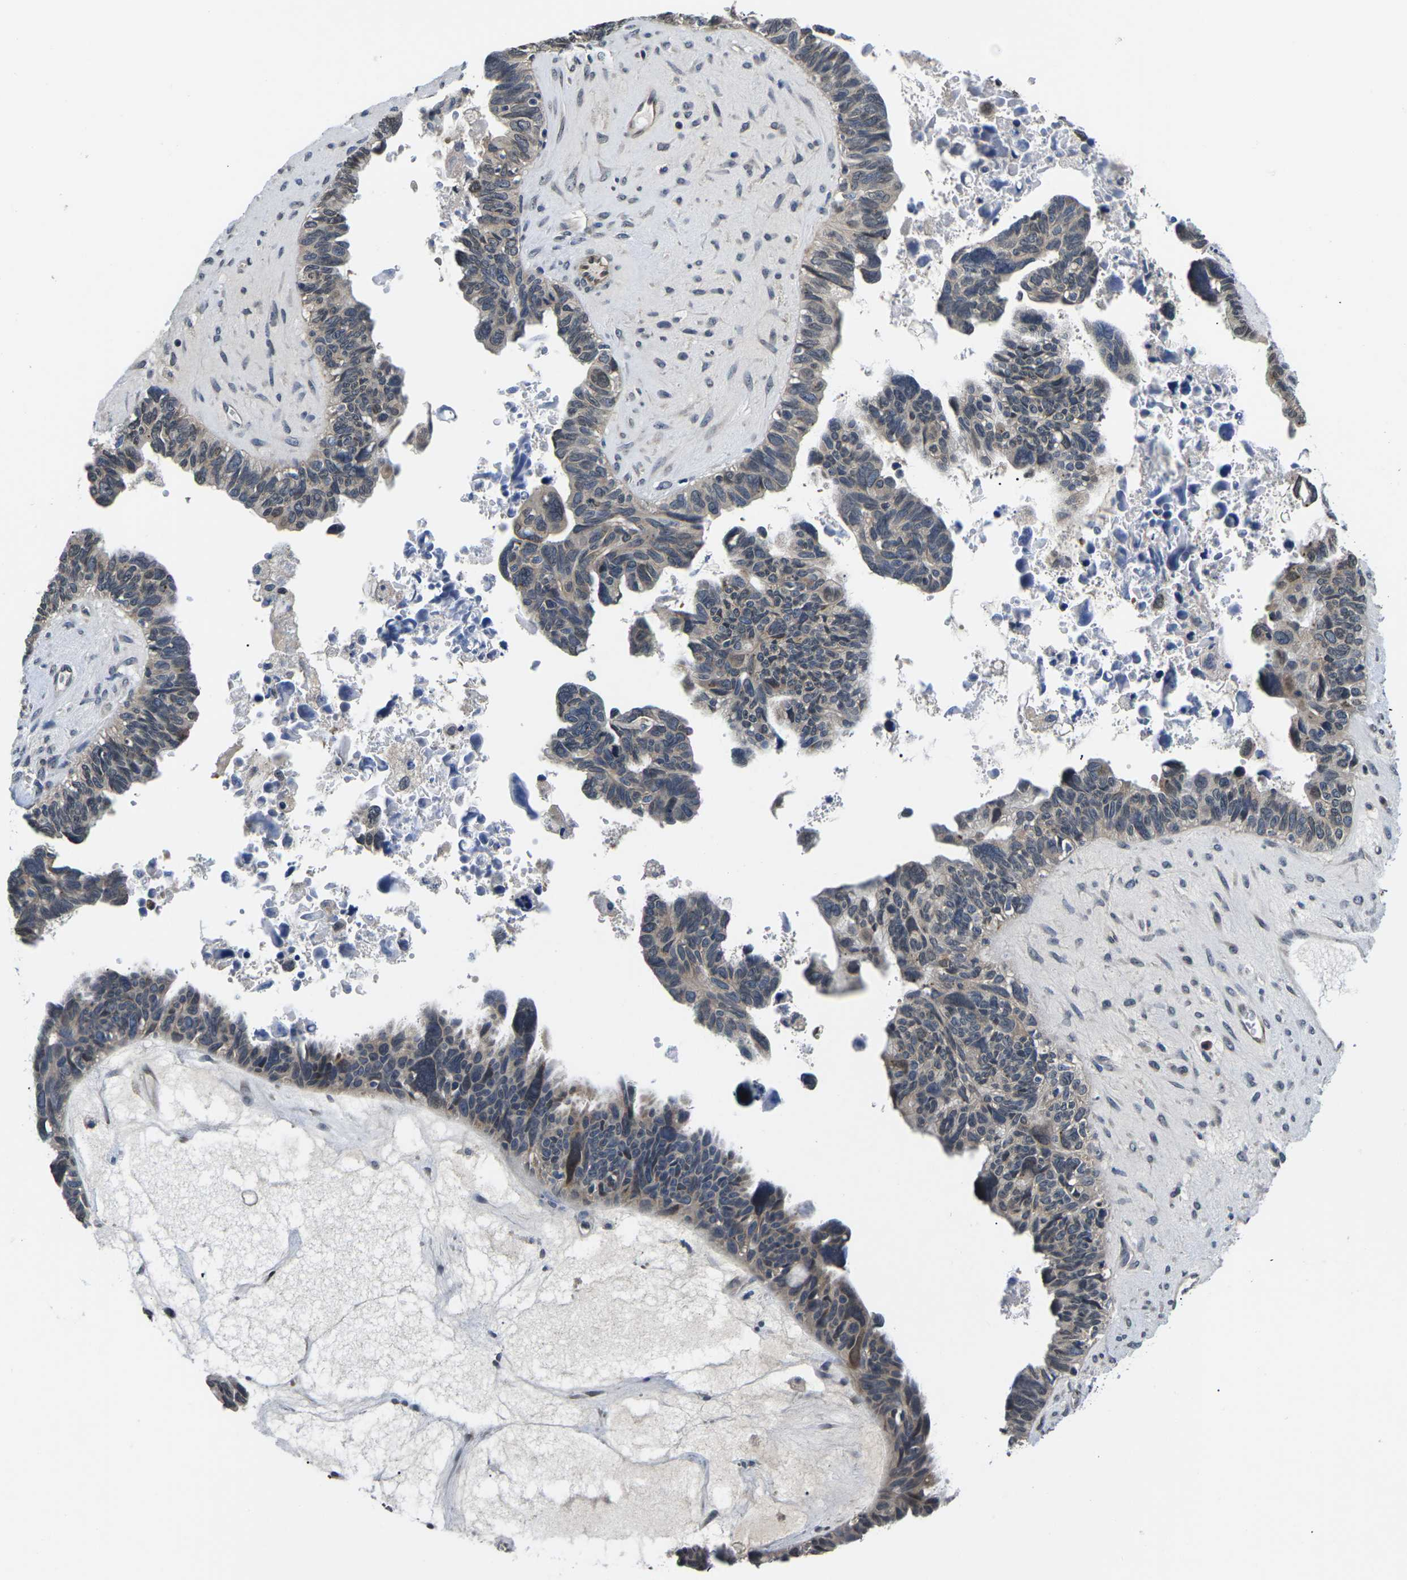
{"staining": {"intensity": "weak", "quantity": "<25%", "location": "nuclear"}, "tissue": "ovarian cancer", "cell_type": "Tumor cells", "image_type": "cancer", "snomed": [{"axis": "morphology", "description": "Cystadenocarcinoma, serous, NOS"}, {"axis": "topography", "description": "Ovary"}], "caption": "Tumor cells are negative for protein expression in human ovarian cancer (serous cystadenocarcinoma).", "gene": "SNX10", "patient": {"sex": "female", "age": 79}}